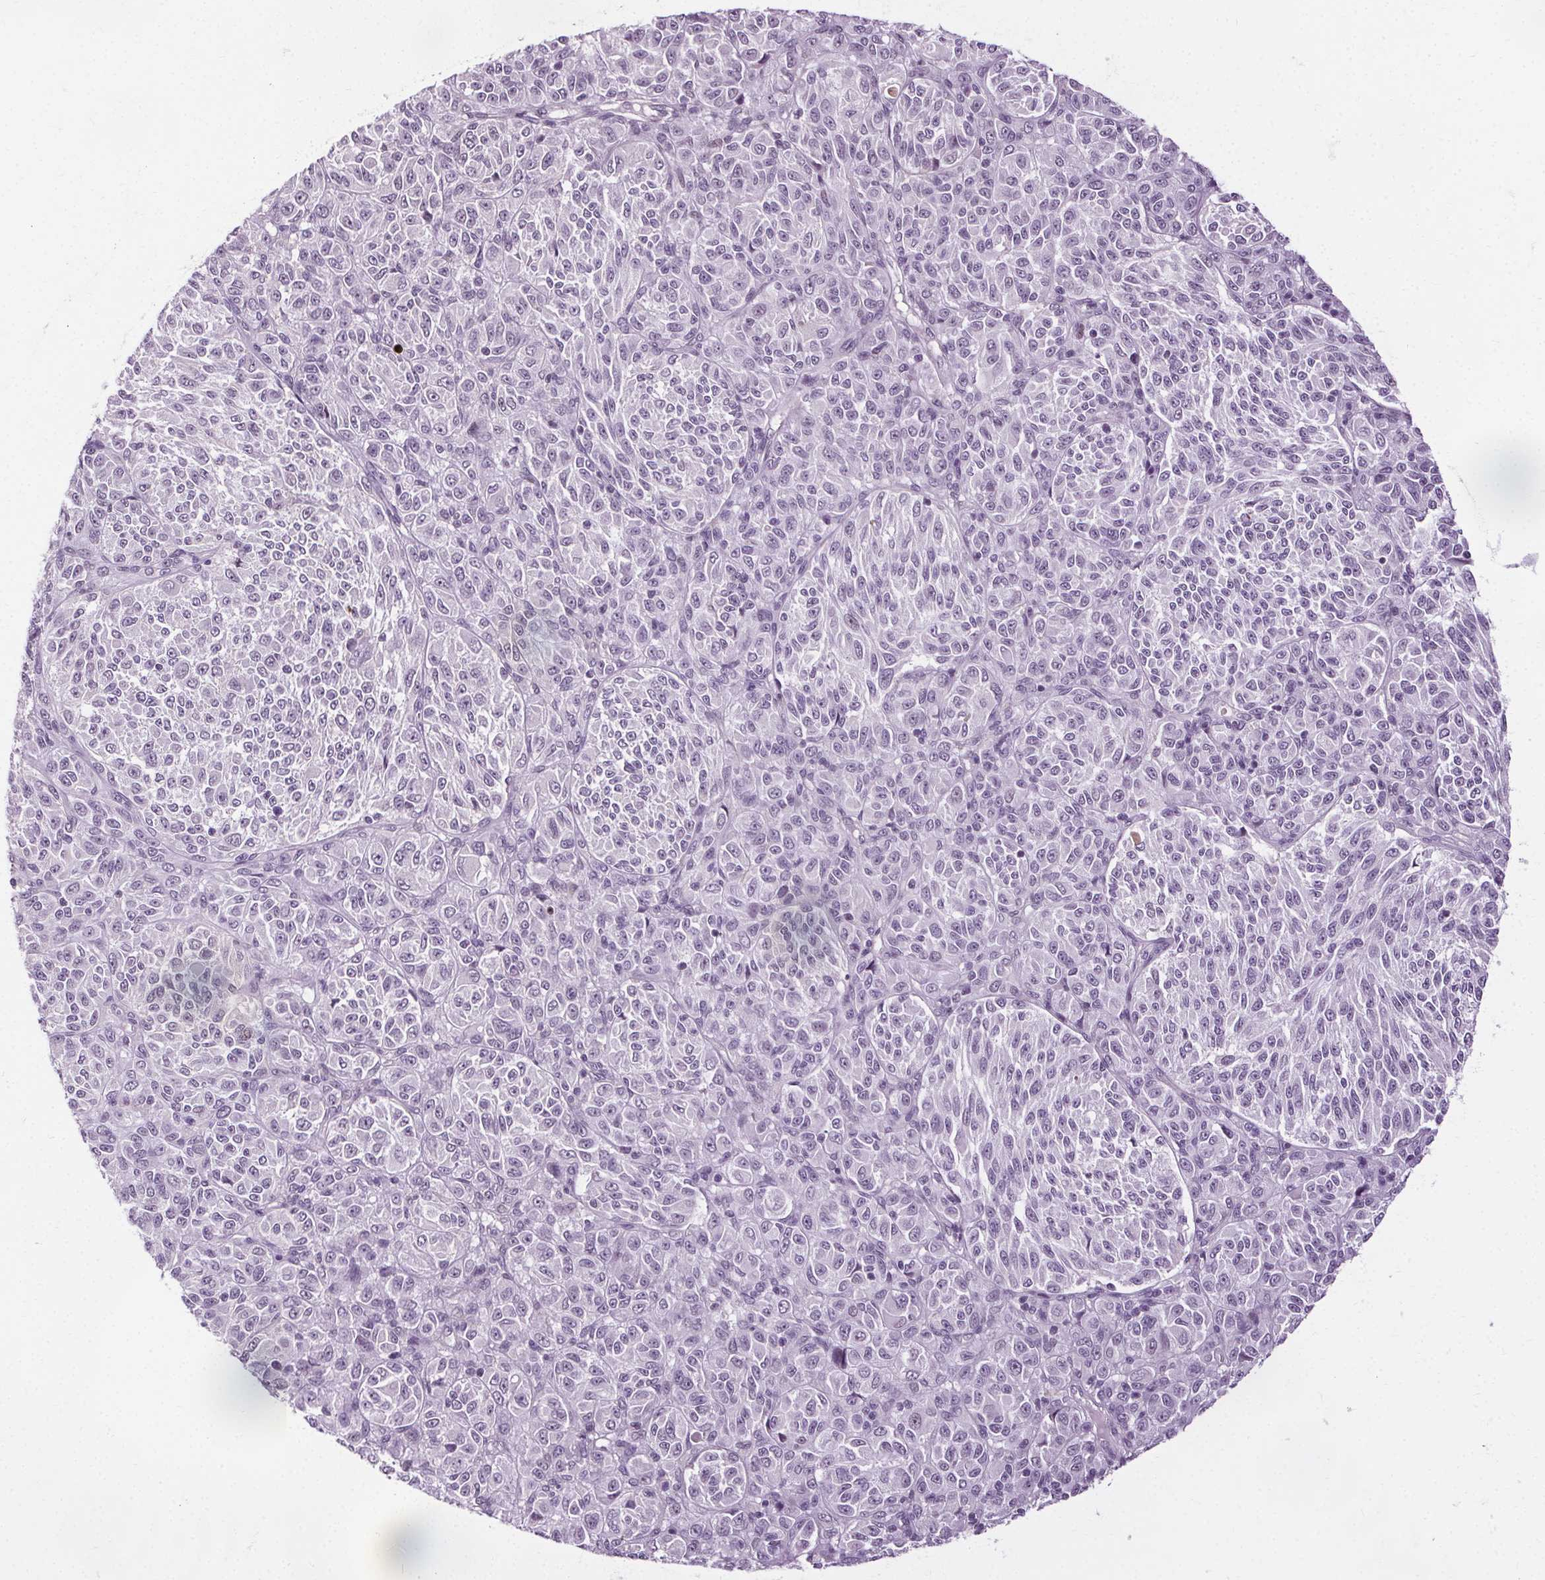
{"staining": {"intensity": "negative", "quantity": "none", "location": "none"}, "tissue": "melanoma", "cell_type": "Tumor cells", "image_type": "cancer", "snomed": [{"axis": "morphology", "description": "Malignant melanoma, Metastatic site"}, {"axis": "topography", "description": "Brain"}], "caption": "Tumor cells show no significant expression in melanoma.", "gene": "CEBPA", "patient": {"sex": "female", "age": 56}}